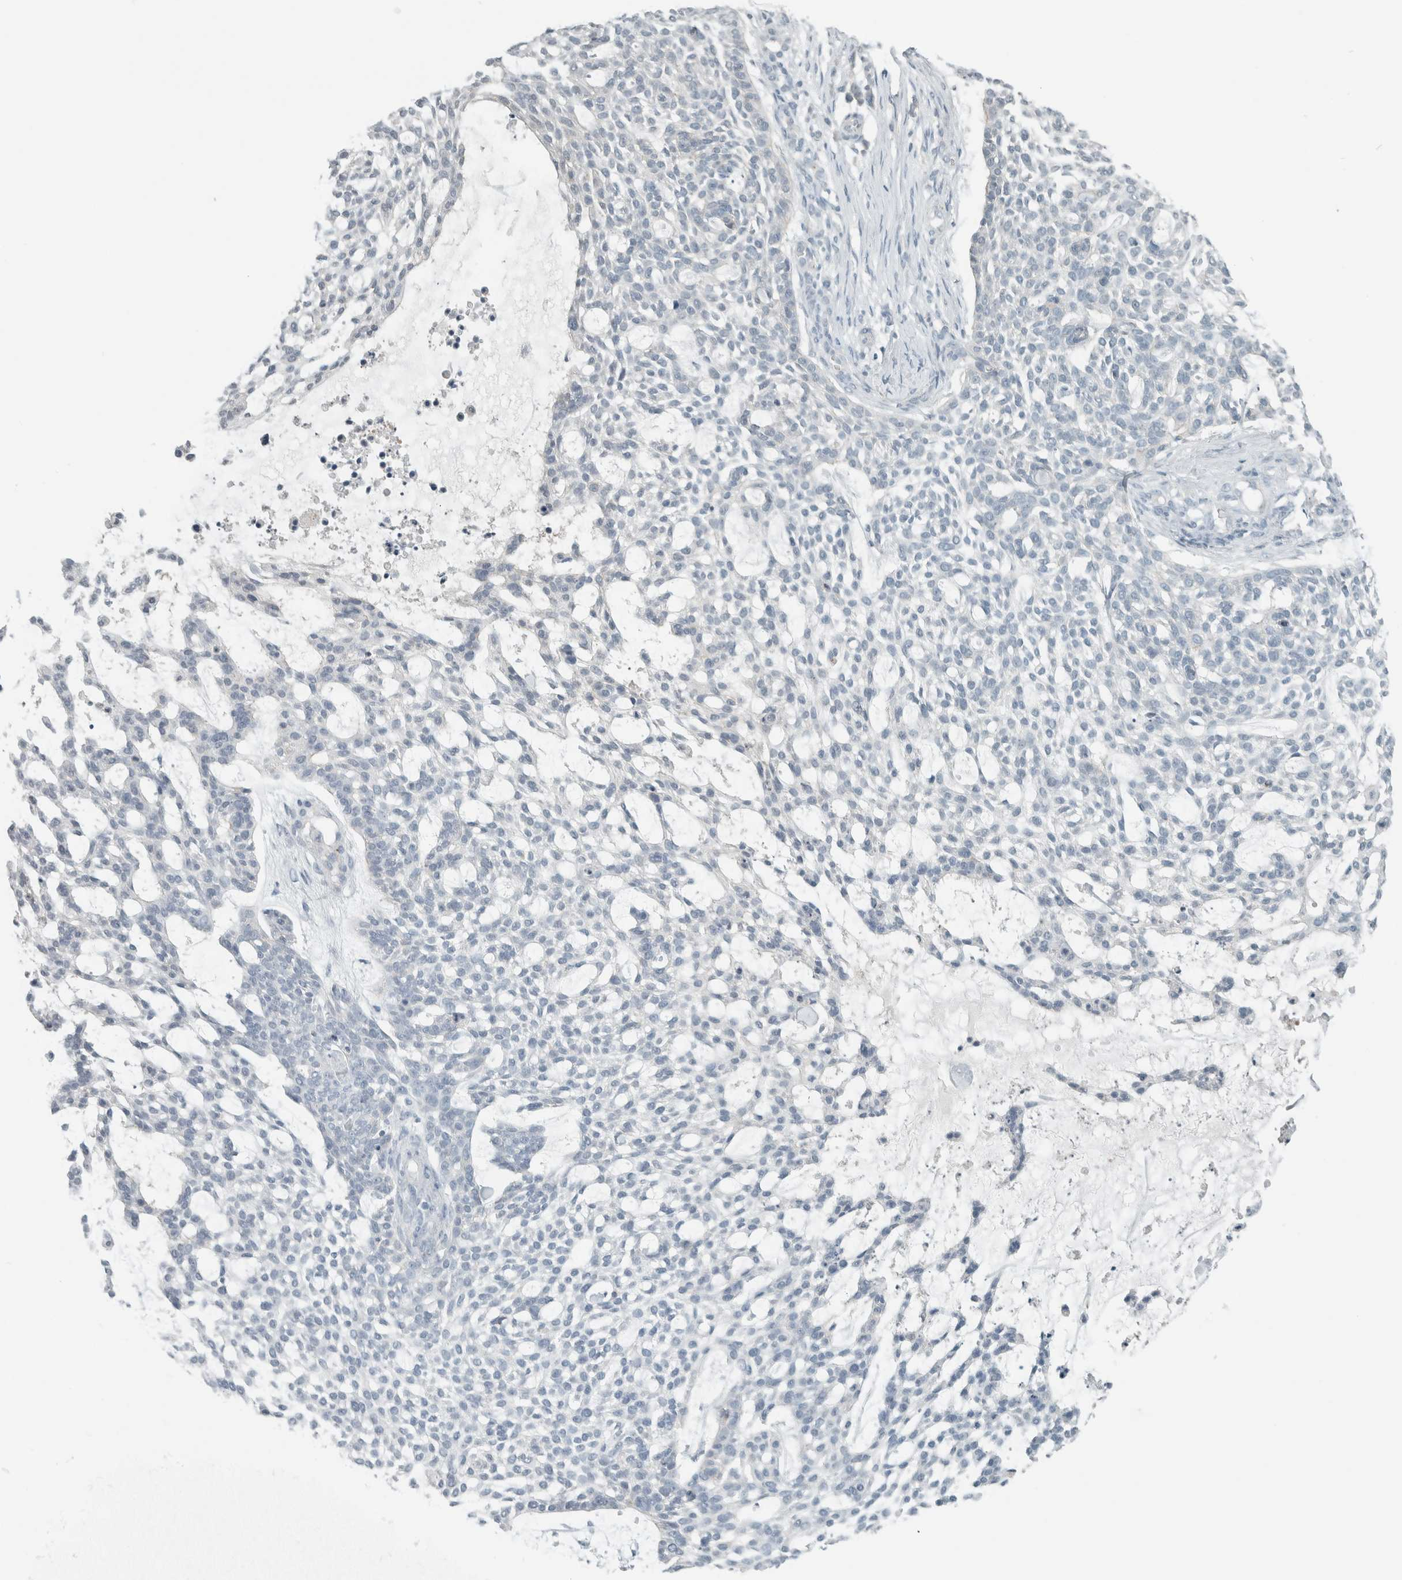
{"staining": {"intensity": "negative", "quantity": "none", "location": "none"}, "tissue": "skin cancer", "cell_type": "Tumor cells", "image_type": "cancer", "snomed": [{"axis": "morphology", "description": "Basal cell carcinoma"}, {"axis": "topography", "description": "Skin"}], "caption": "Skin cancer (basal cell carcinoma) was stained to show a protein in brown. There is no significant expression in tumor cells. (Immunohistochemistry, brightfield microscopy, high magnification).", "gene": "TRIT1", "patient": {"sex": "female", "age": 64}}